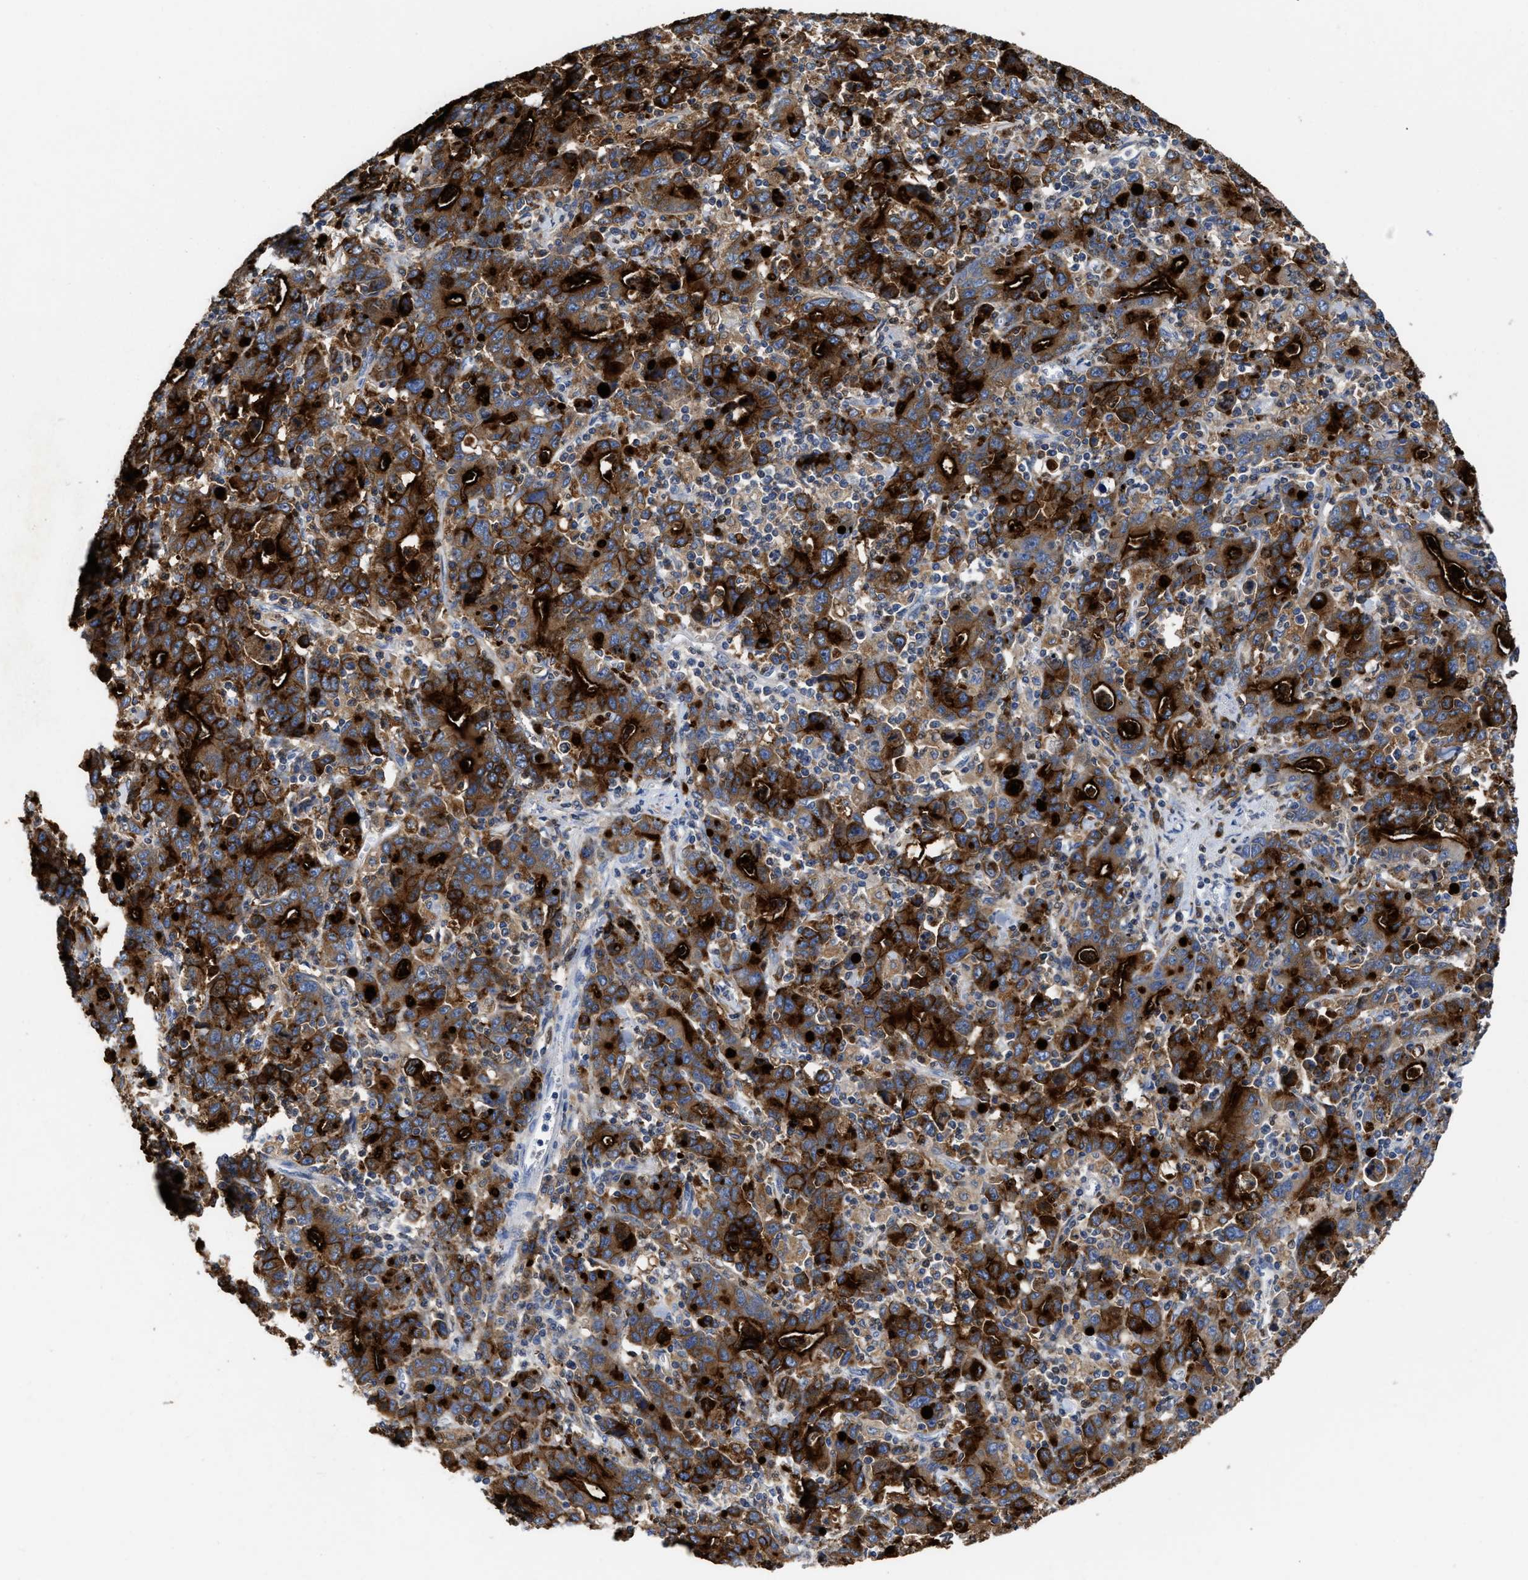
{"staining": {"intensity": "strong", "quantity": ">75%", "location": "cytoplasmic/membranous"}, "tissue": "stomach cancer", "cell_type": "Tumor cells", "image_type": "cancer", "snomed": [{"axis": "morphology", "description": "Adenocarcinoma, NOS"}, {"axis": "topography", "description": "Stomach, upper"}], "caption": "Stomach cancer stained with DAB immunohistochemistry (IHC) displays high levels of strong cytoplasmic/membranous staining in approximately >75% of tumor cells.", "gene": "CEACAM5", "patient": {"sex": "male", "age": 69}}